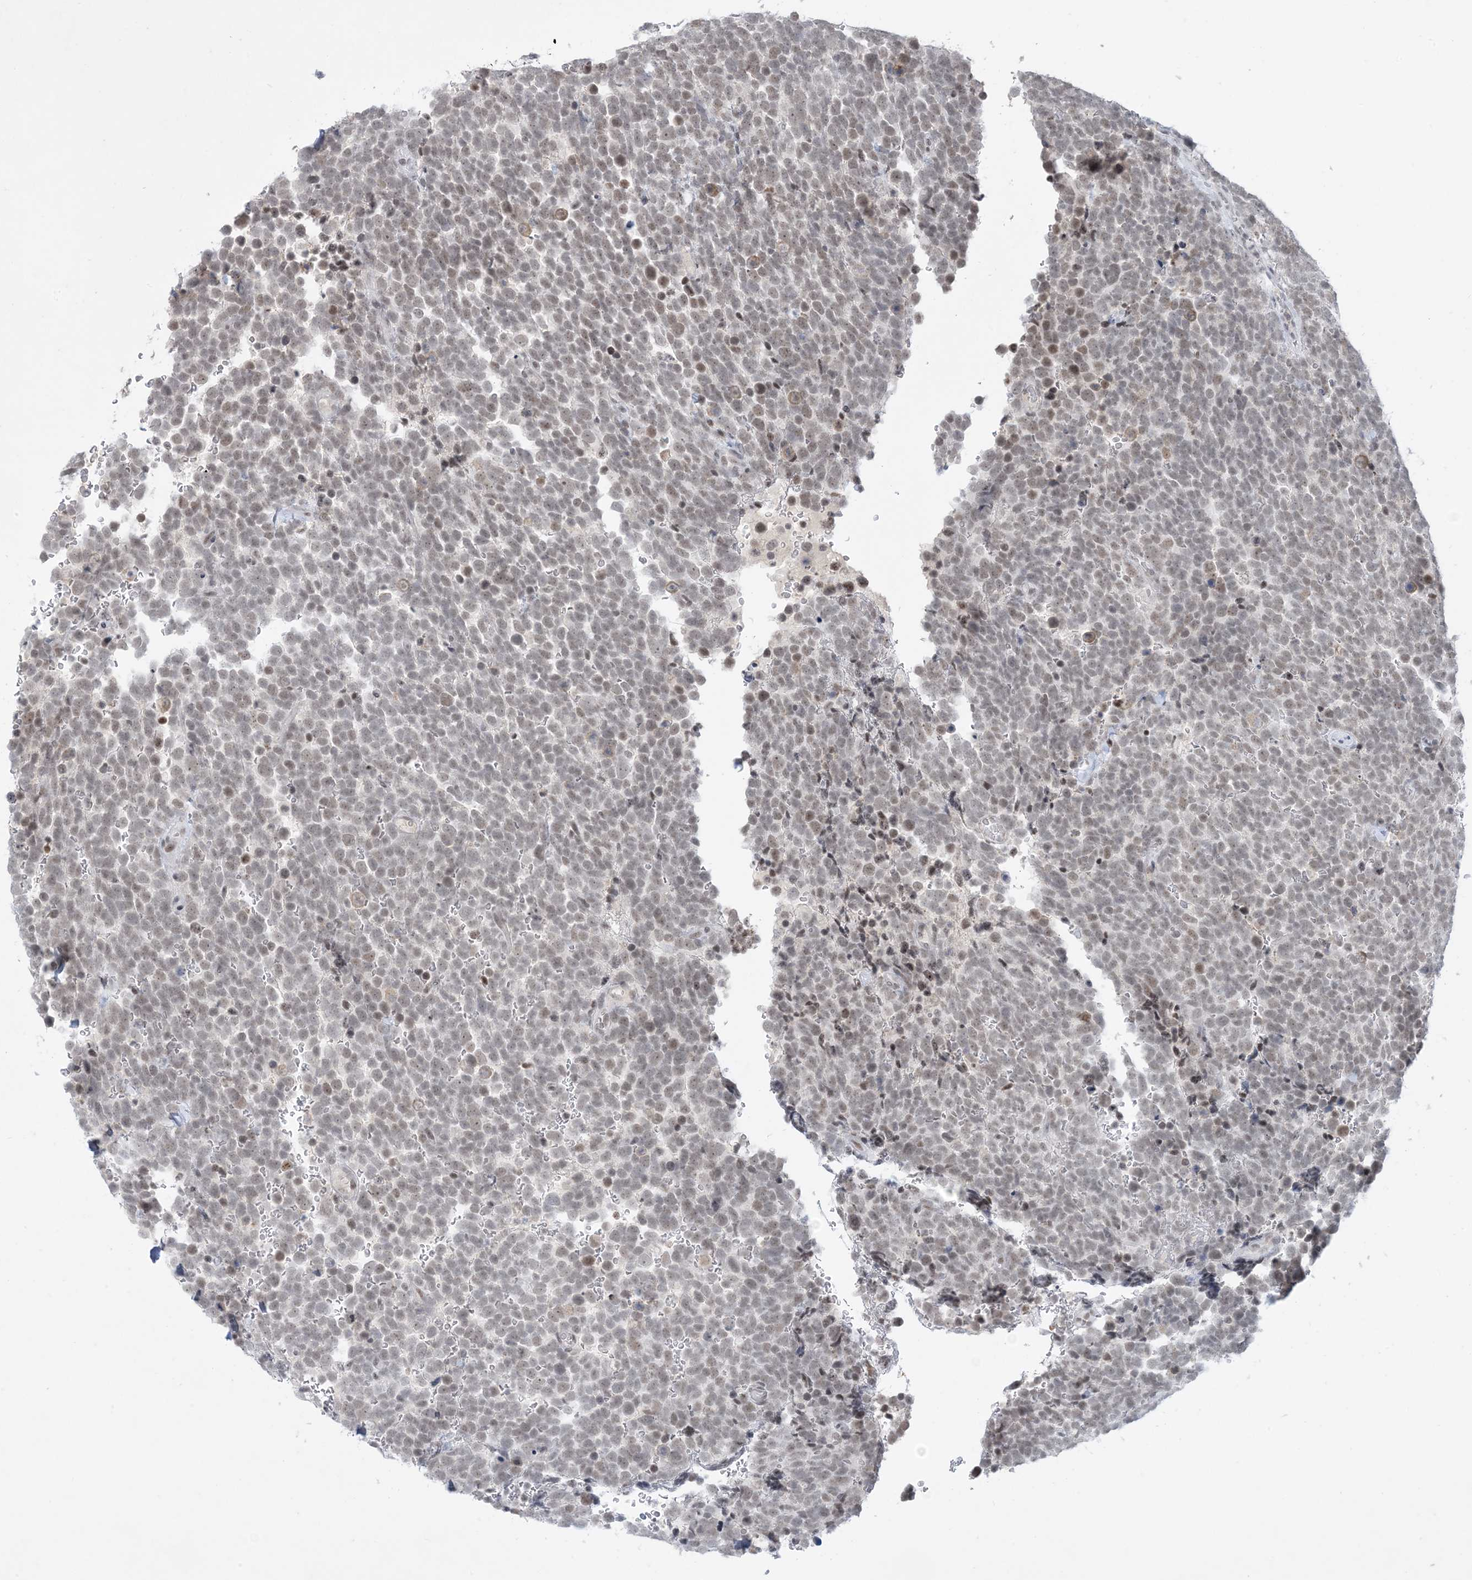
{"staining": {"intensity": "weak", "quantity": "25%-75%", "location": "nuclear"}, "tissue": "urothelial cancer", "cell_type": "Tumor cells", "image_type": "cancer", "snomed": [{"axis": "morphology", "description": "Urothelial carcinoma, High grade"}, {"axis": "topography", "description": "Urinary bladder"}], "caption": "High-magnification brightfield microscopy of urothelial carcinoma (high-grade) stained with DAB (brown) and counterstained with hematoxylin (blue). tumor cells exhibit weak nuclear positivity is seen in about25%-75% of cells.", "gene": "ZNF674", "patient": {"sex": "female", "age": 82}}